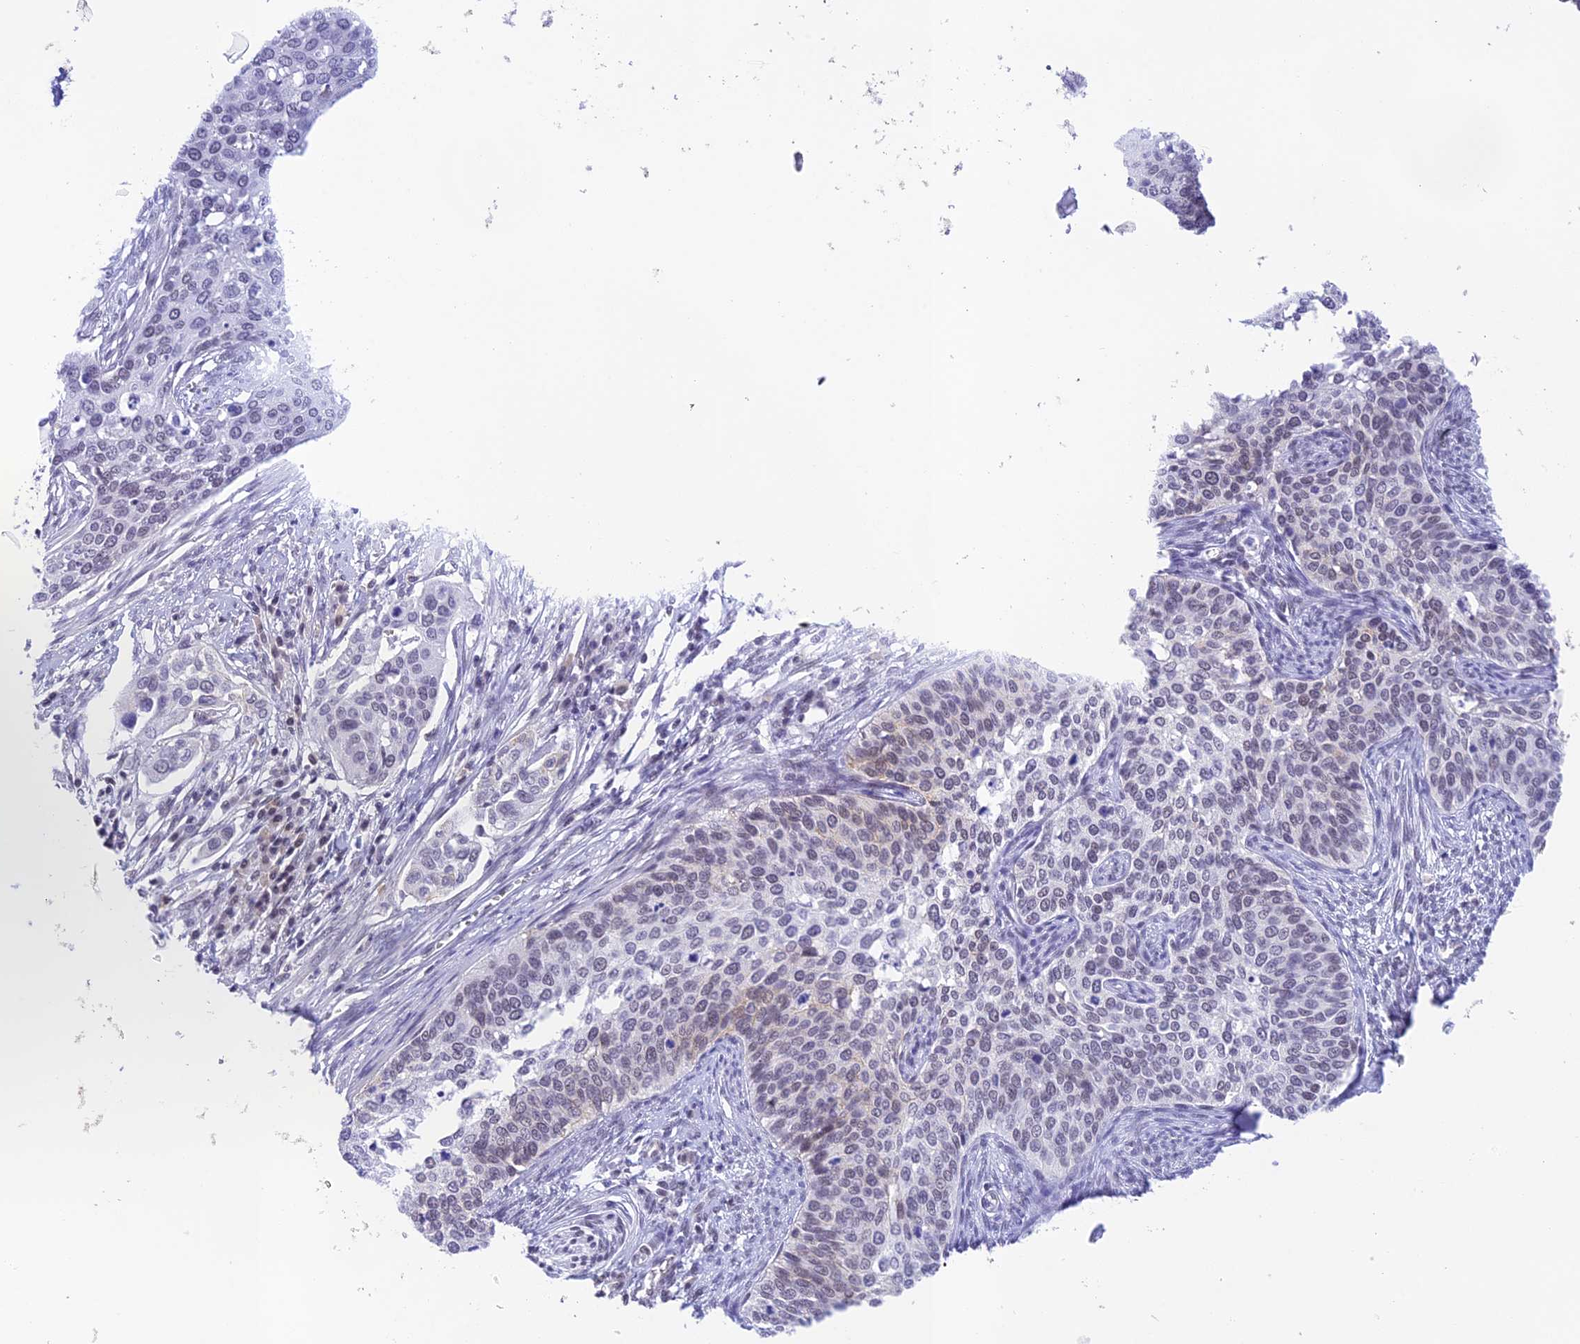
{"staining": {"intensity": "weak", "quantity": "<25%", "location": "nuclear"}, "tissue": "cervical cancer", "cell_type": "Tumor cells", "image_type": "cancer", "snomed": [{"axis": "morphology", "description": "Squamous cell carcinoma, NOS"}, {"axis": "topography", "description": "Cervix"}], "caption": "This histopathology image is of cervical cancer stained with IHC to label a protein in brown with the nuclei are counter-stained blue. There is no staining in tumor cells.", "gene": "THAP11", "patient": {"sex": "female", "age": 44}}